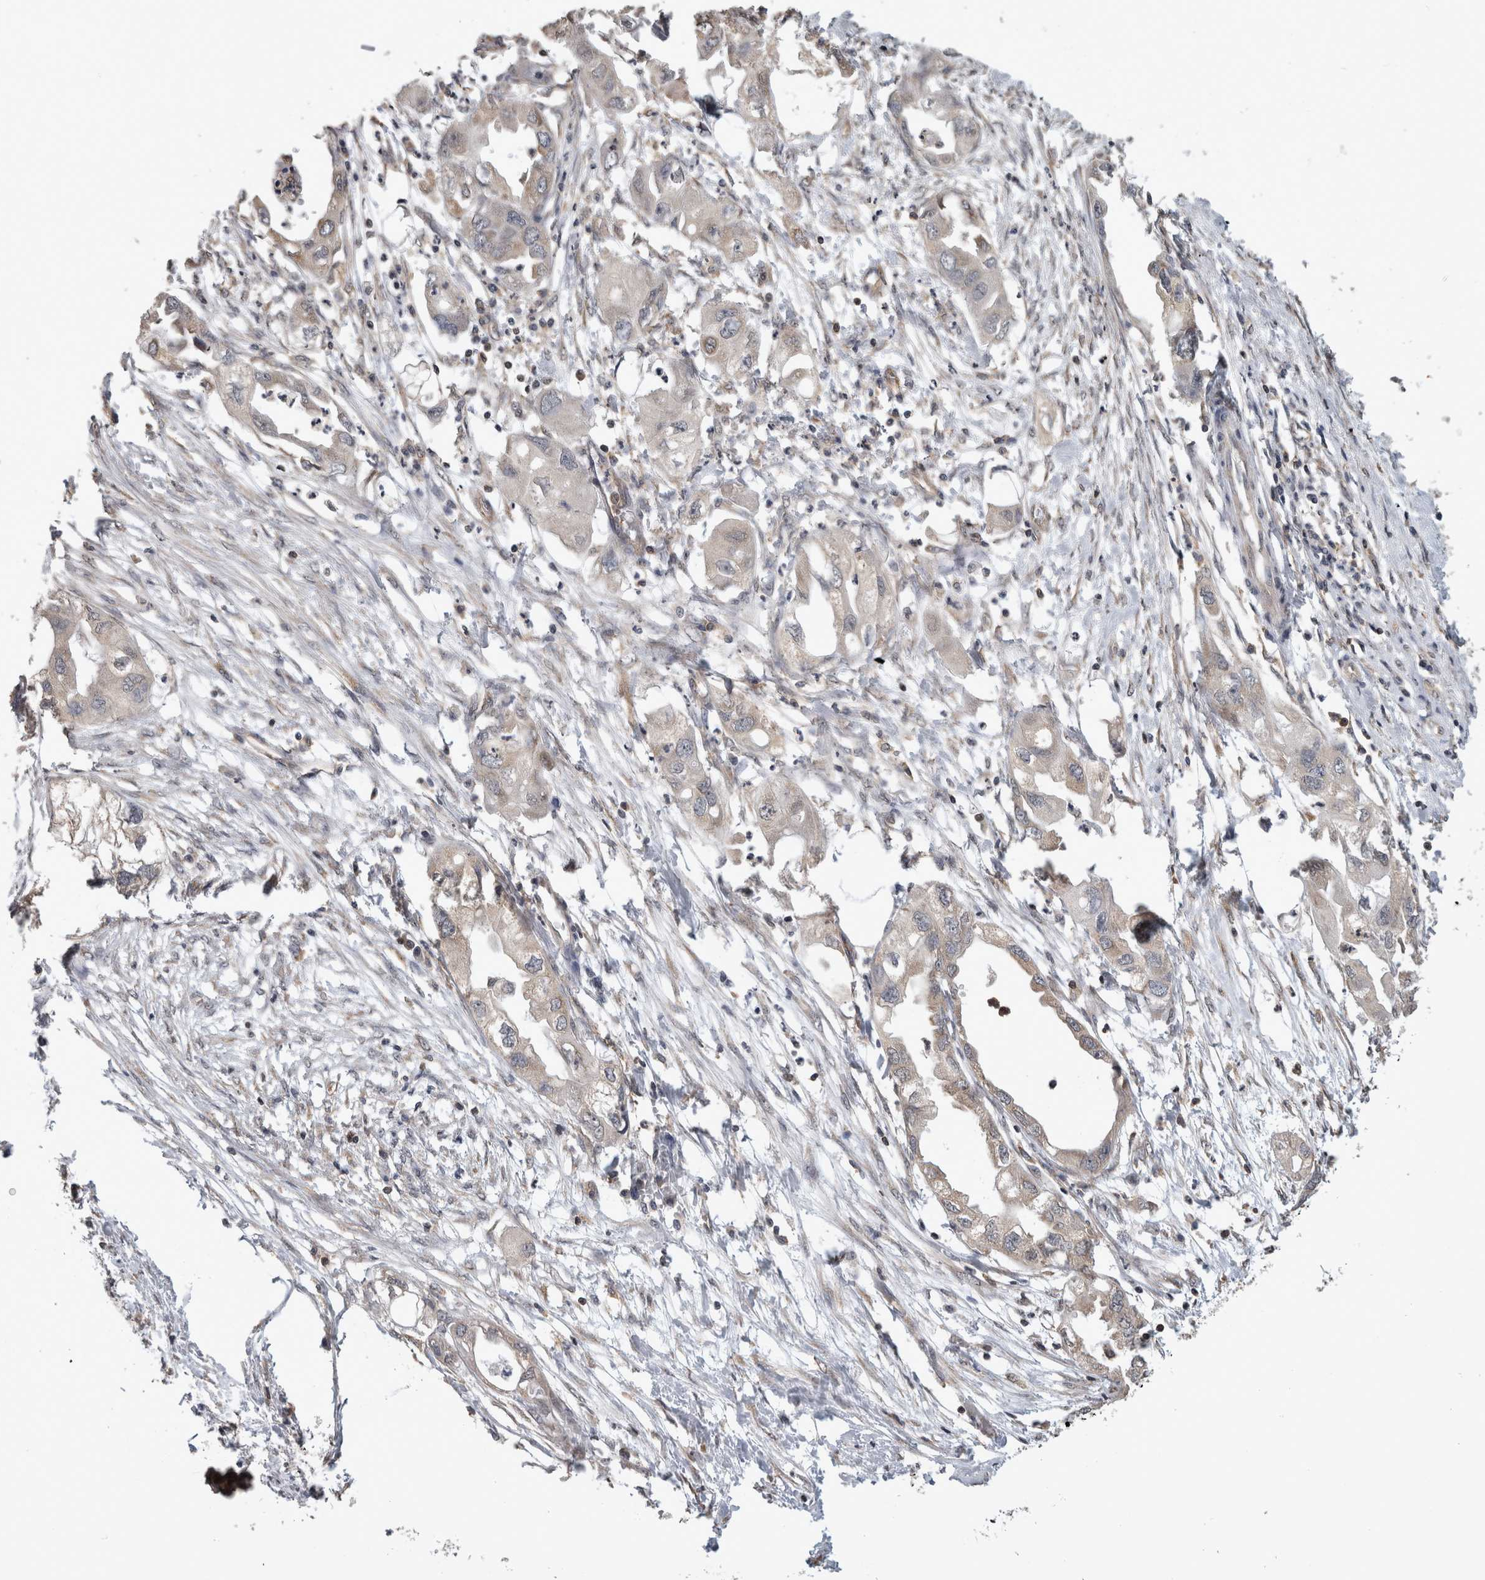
{"staining": {"intensity": "negative", "quantity": "none", "location": "none"}, "tissue": "endometrial cancer", "cell_type": "Tumor cells", "image_type": "cancer", "snomed": [{"axis": "morphology", "description": "Adenocarcinoma, NOS"}, {"axis": "morphology", "description": "Adenocarcinoma, metastatic, NOS"}, {"axis": "topography", "description": "Adipose tissue"}, {"axis": "topography", "description": "Endometrium"}], "caption": "High magnification brightfield microscopy of endometrial cancer stained with DAB (brown) and counterstained with hematoxylin (blue): tumor cells show no significant staining. (DAB (3,3'-diaminobenzidine) IHC with hematoxylin counter stain).", "gene": "ATXN2", "patient": {"sex": "female", "age": 67}}